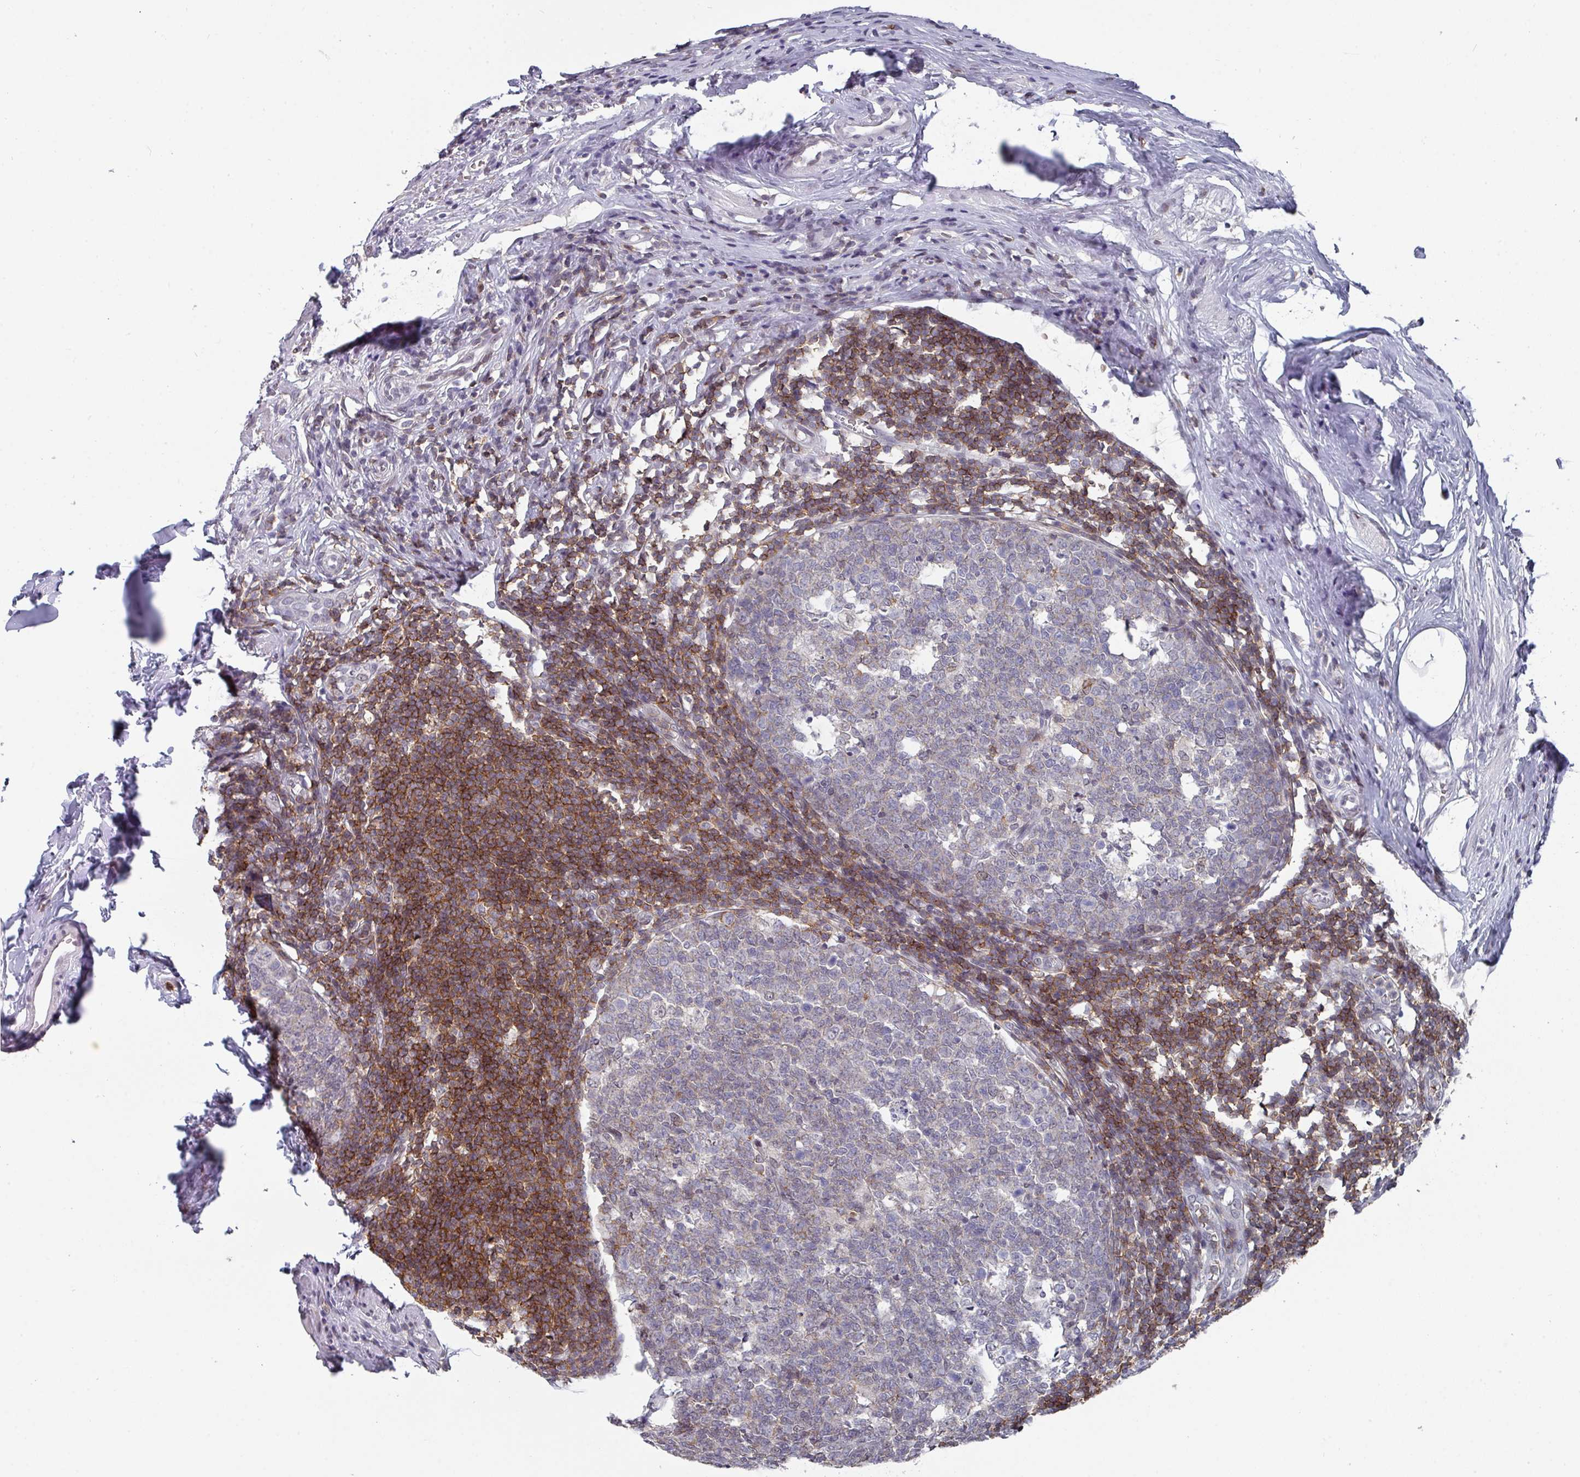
{"staining": {"intensity": "negative", "quantity": "none", "location": "none"}, "tissue": "appendix", "cell_type": "Glandular cells", "image_type": "normal", "snomed": [{"axis": "morphology", "description": "Normal tissue, NOS"}, {"axis": "topography", "description": "Appendix"}], "caption": "Human appendix stained for a protein using IHC exhibits no expression in glandular cells.", "gene": "RASAL3", "patient": {"sex": "male", "age": 56}}